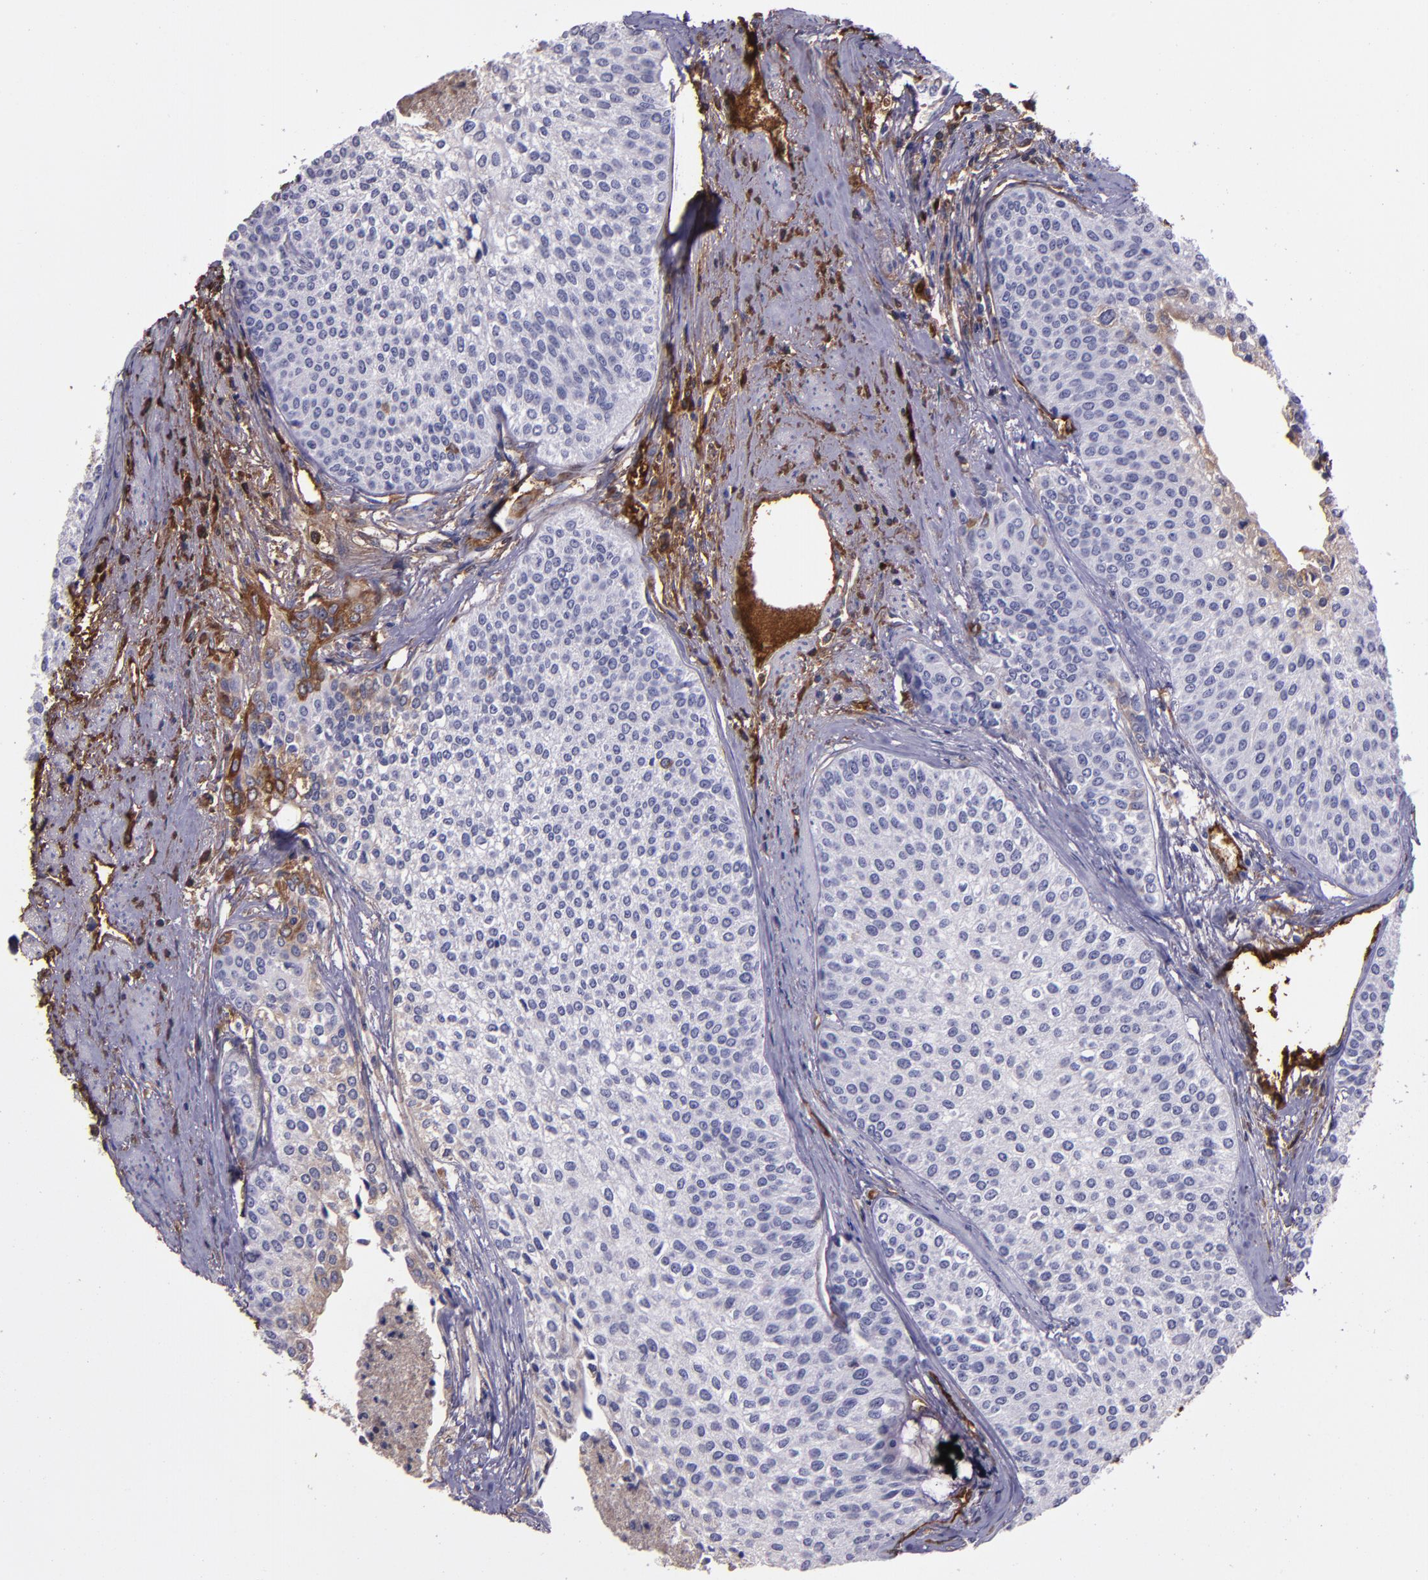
{"staining": {"intensity": "negative", "quantity": "none", "location": "none"}, "tissue": "urothelial cancer", "cell_type": "Tumor cells", "image_type": "cancer", "snomed": [{"axis": "morphology", "description": "Urothelial carcinoma, Low grade"}, {"axis": "topography", "description": "Urinary bladder"}], "caption": "A high-resolution micrograph shows immunohistochemistry staining of urothelial cancer, which exhibits no significant staining in tumor cells. (DAB IHC, high magnification).", "gene": "A2M", "patient": {"sex": "female", "age": 73}}